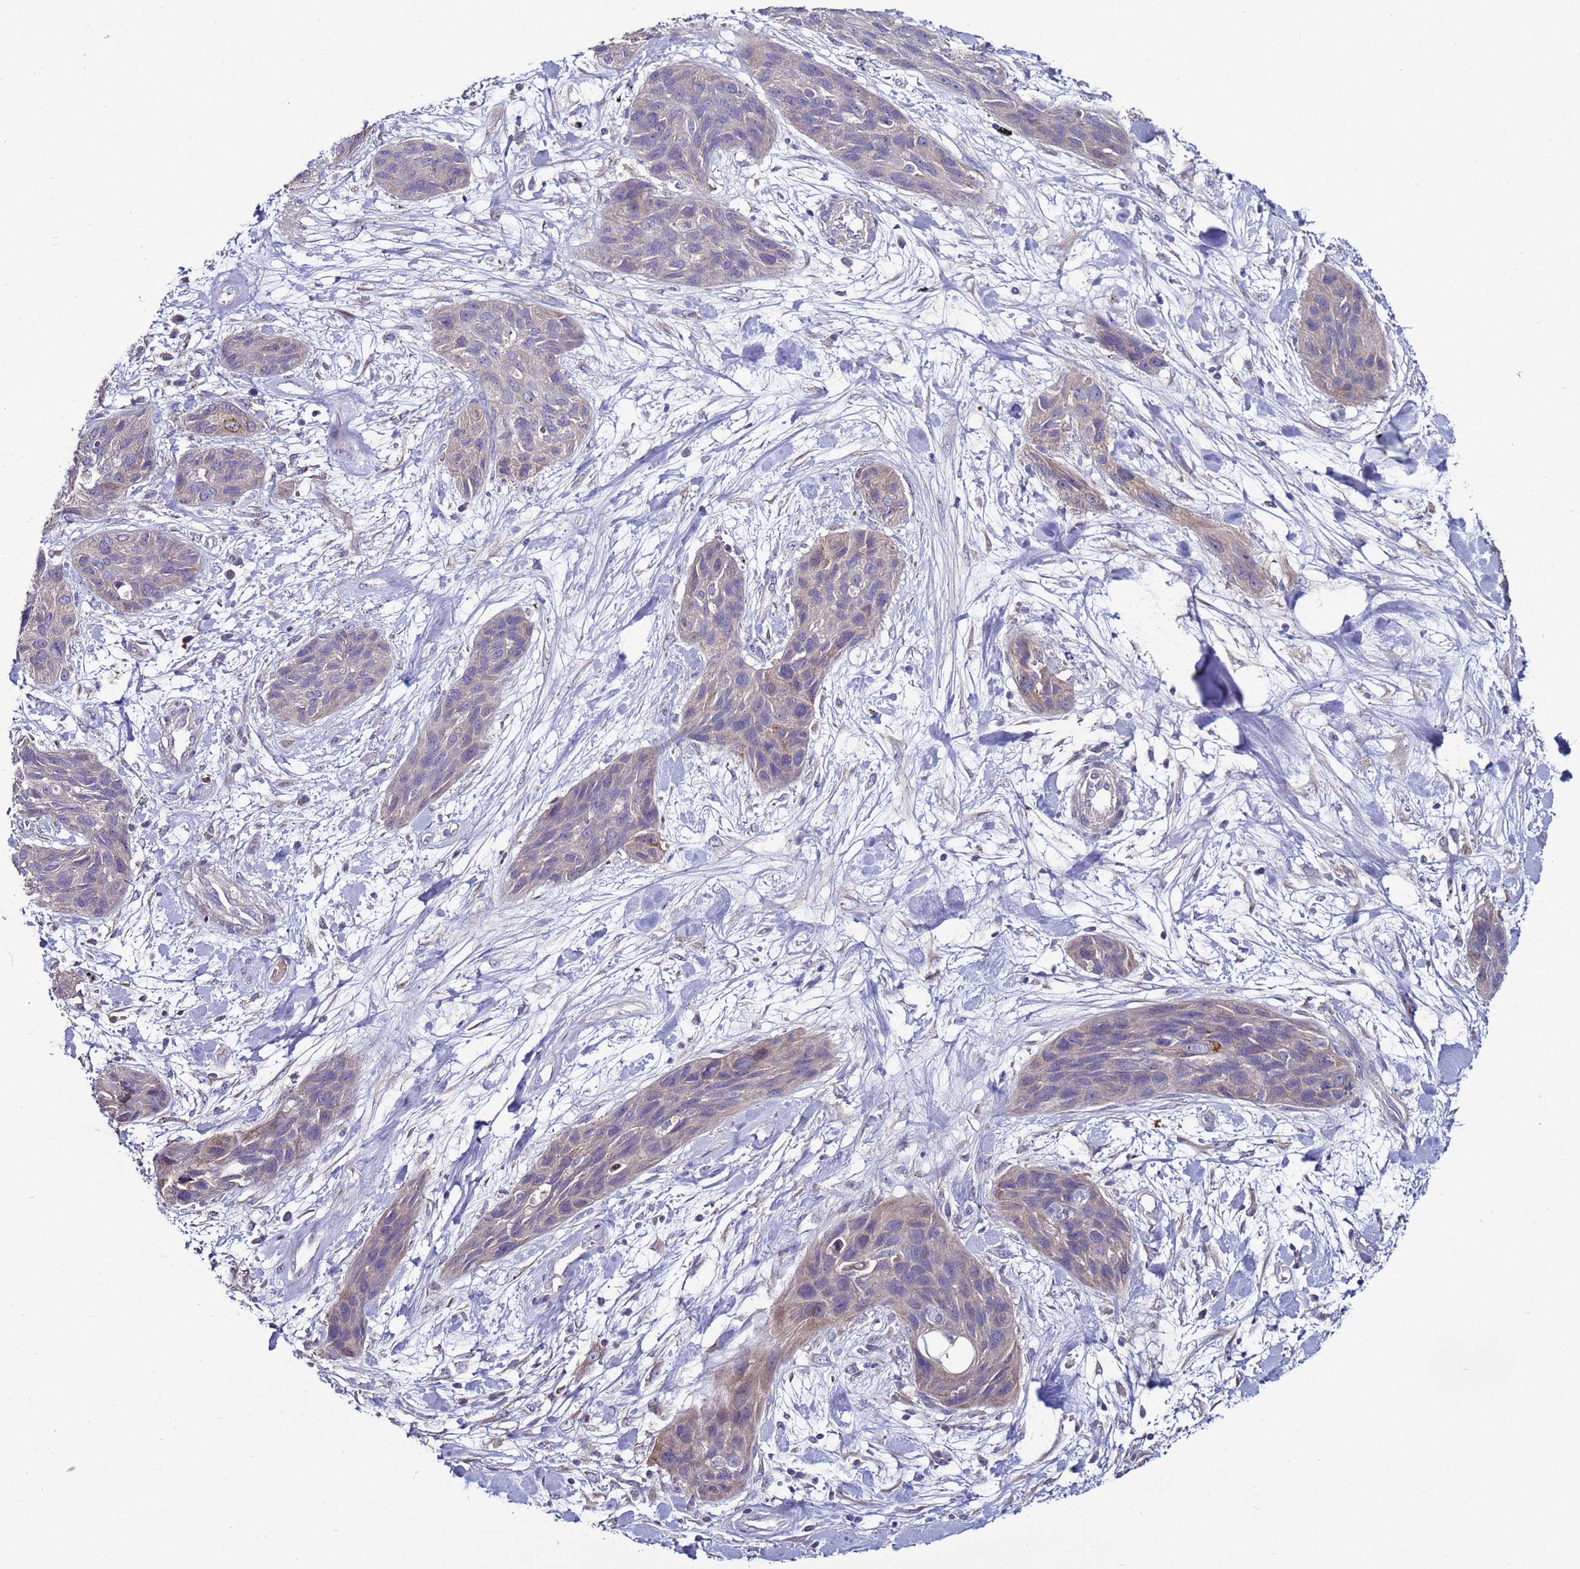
{"staining": {"intensity": "weak", "quantity": "<25%", "location": "cytoplasmic/membranous"}, "tissue": "lung cancer", "cell_type": "Tumor cells", "image_type": "cancer", "snomed": [{"axis": "morphology", "description": "Squamous cell carcinoma, NOS"}, {"axis": "topography", "description": "Lung"}], "caption": "This is a image of immunohistochemistry staining of lung cancer, which shows no expression in tumor cells.", "gene": "RABL2B", "patient": {"sex": "female", "age": 70}}